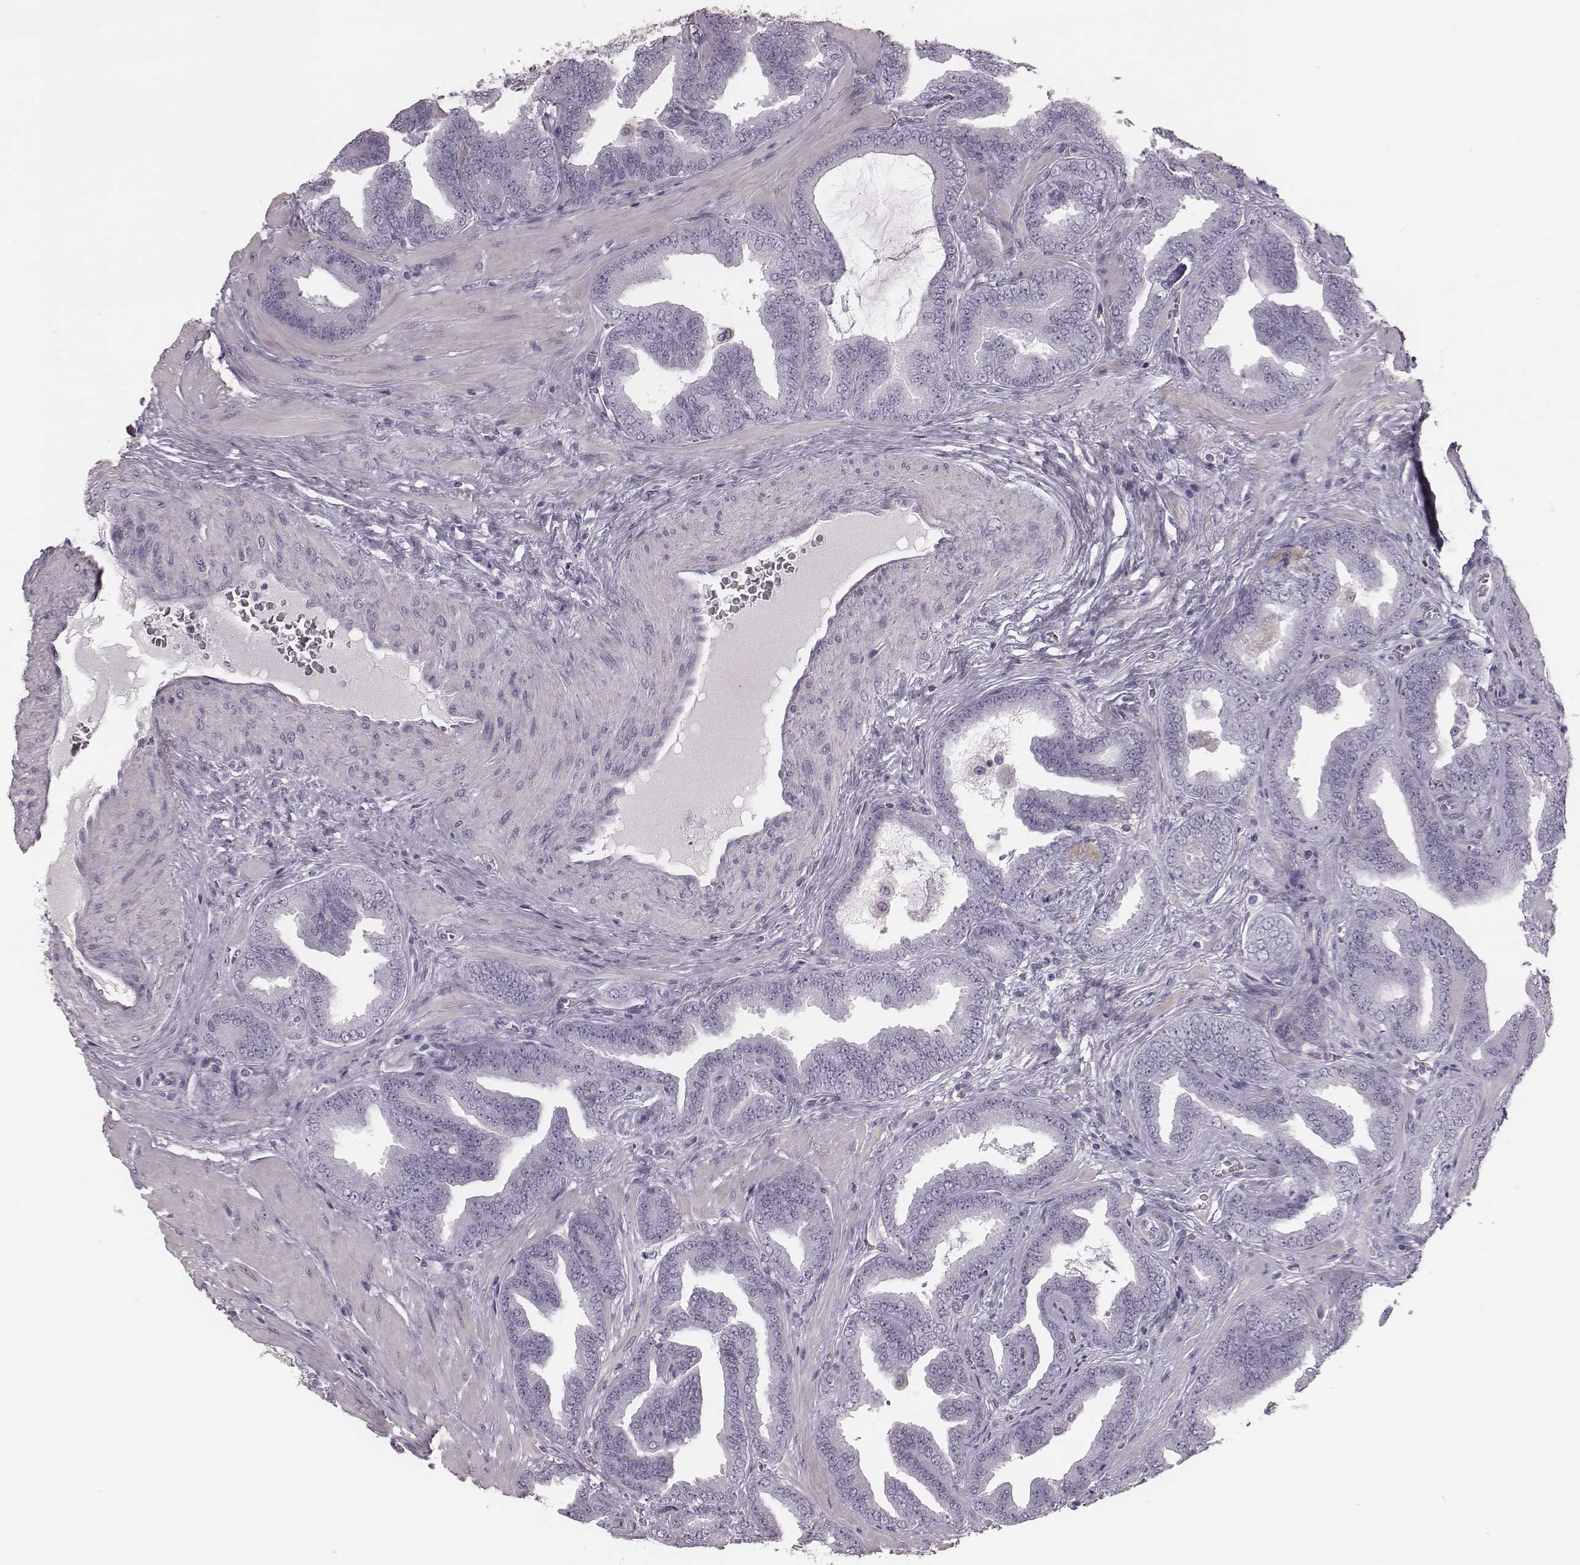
{"staining": {"intensity": "negative", "quantity": "none", "location": "none"}, "tissue": "prostate cancer", "cell_type": "Tumor cells", "image_type": "cancer", "snomed": [{"axis": "morphology", "description": "Adenocarcinoma, Low grade"}, {"axis": "topography", "description": "Prostate"}], "caption": "Photomicrograph shows no significant protein staining in tumor cells of prostate cancer.", "gene": "KRT74", "patient": {"sex": "male", "age": 63}}